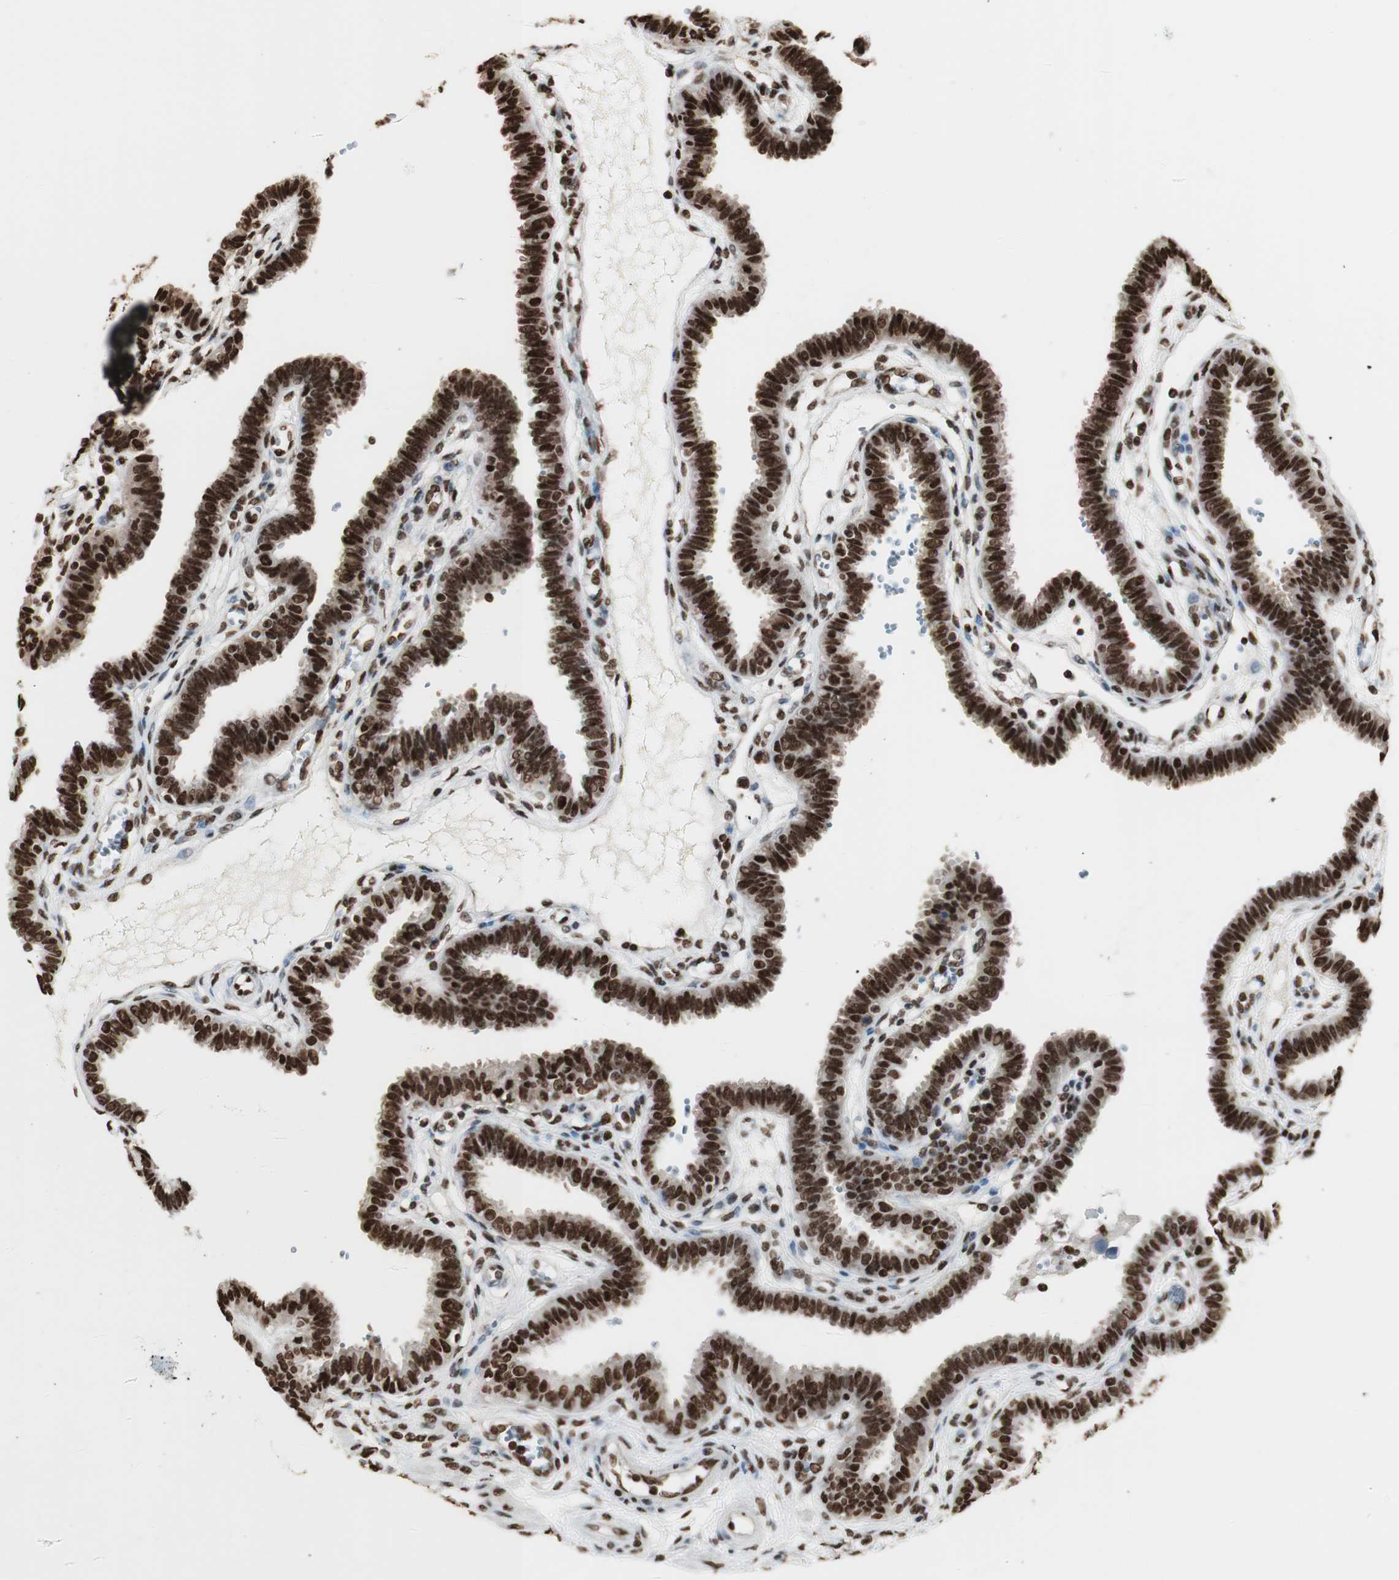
{"staining": {"intensity": "strong", "quantity": ">75%", "location": "nuclear"}, "tissue": "fallopian tube", "cell_type": "Glandular cells", "image_type": "normal", "snomed": [{"axis": "morphology", "description": "Normal tissue, NOS"}, {"axis": "topography", "description": "Fallopian tube"}], "caption": "Strong nuclear protein staining is identified in about >75% of glandular cells in fallopian tube.", "gene": "HNRNPA2B1", "patient": {"sex": "female", "age": 32}}